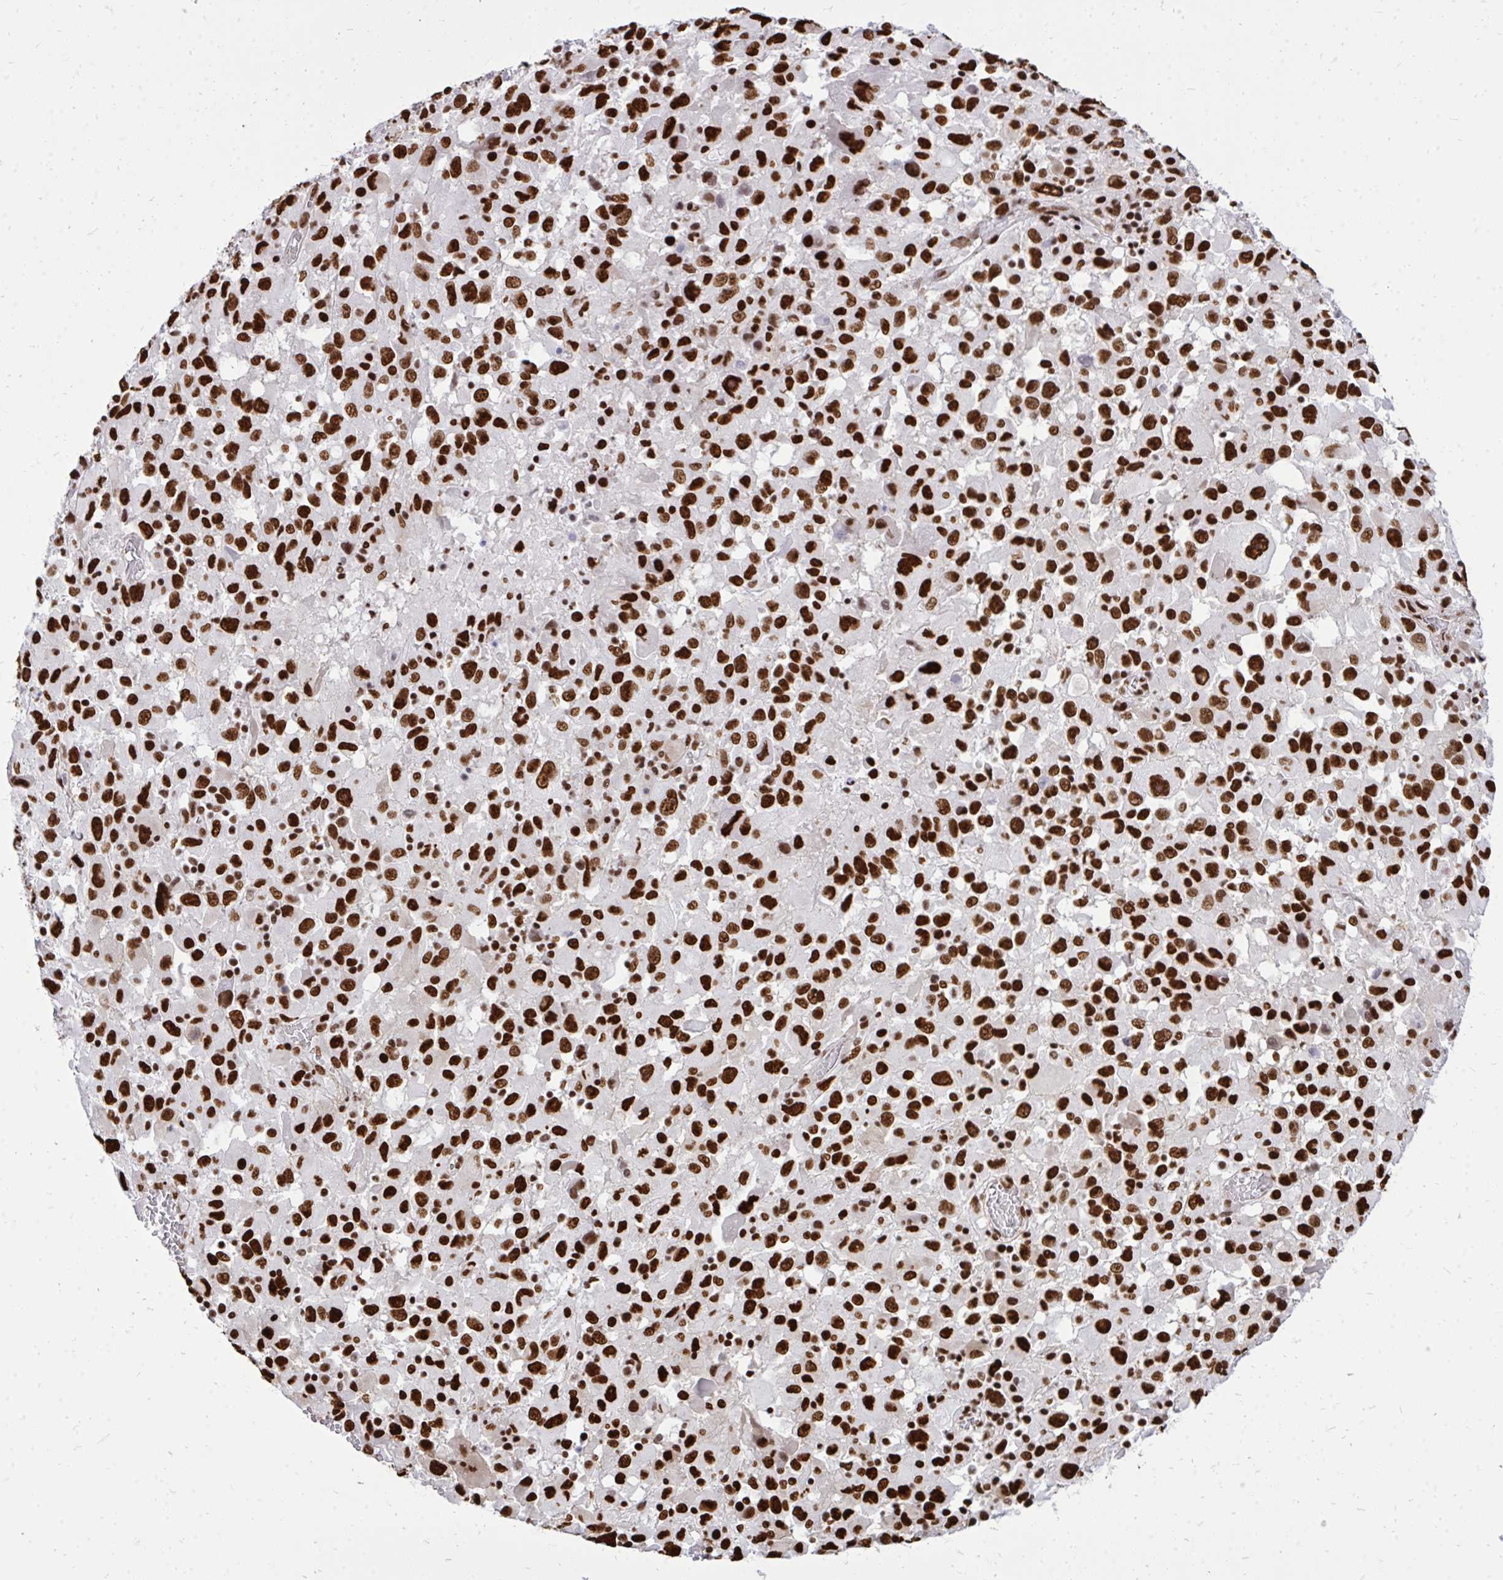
{"staining": {"intensity": "strong", "quantity": ">75%", "location": "nuclear"}, "tissue": "melanoma", "cell_type": "Tumor cells", "image_type": "cancer", "snomed": [{"axis": "morphology", "description": "Malignant melanoma, Metastatic site"}, {"axis": "topography", "description": "Soft tissue"}], "caption": "Malignant melanoma (metastatic site) stained with immunohistochemistry exhibits strong nuclear staining in approximately >75% of tumor cells. (DAB IHC with brightfield microscopy, high magnification).", "gene": "TBL1Y", "patient": {"sex": "male", "age": 50}}